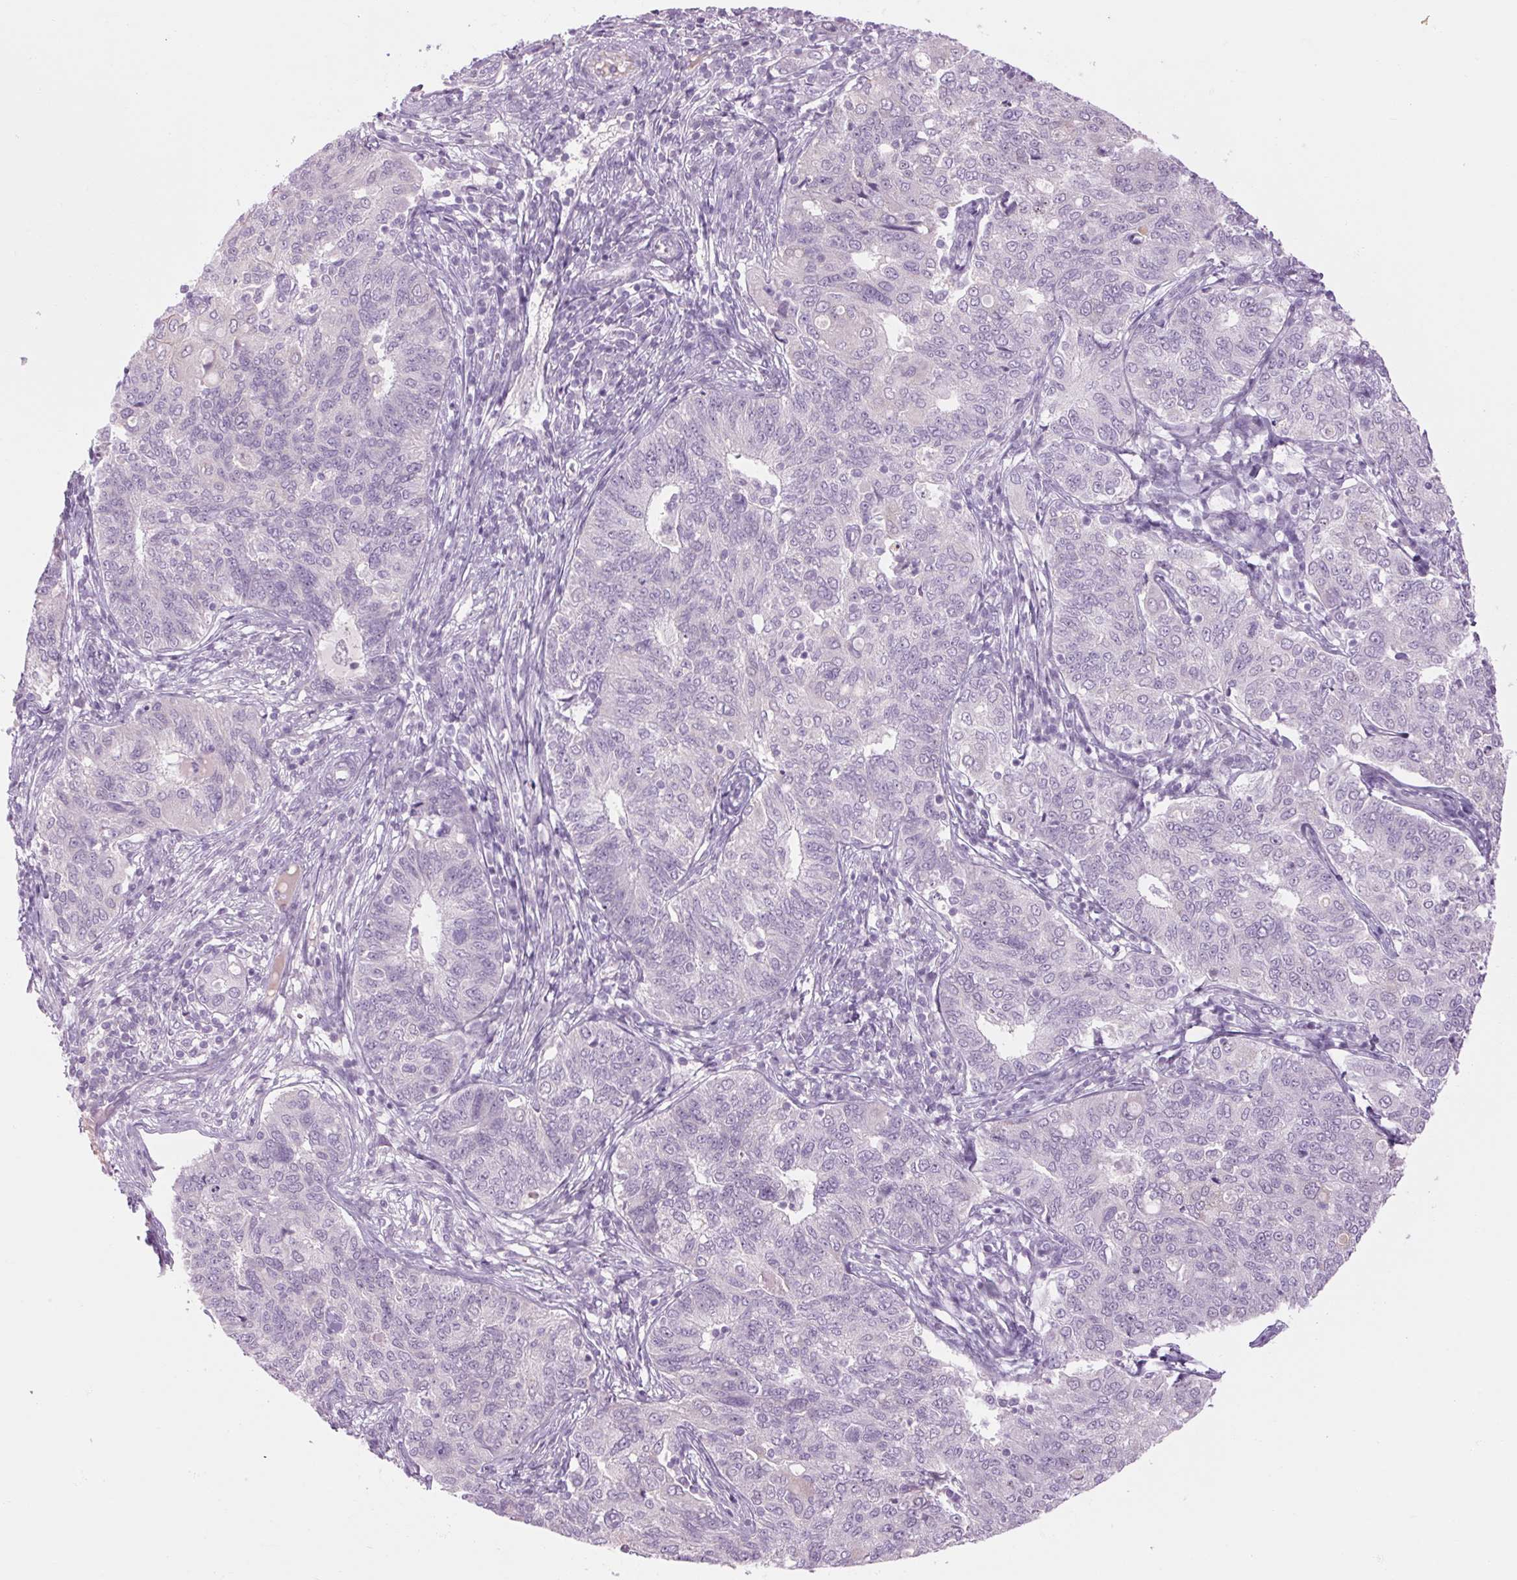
{"staining": {"intensity": "negative", "quantity": "none", "location": "none"}, "tissue": "endometrial cancer", "cell_type": "Tumor cells", "image_type": "cancer", "snomed": [{"axis": "morphology", "description": "Adenocarcinoma, NOS"}, {"axis": "topography", "description": "Endometrium"}], "caption": "Tumor cells show no significant expression in endometrial cancer.", "gene": "RPTN", "patient": {"sex": "female", "age": 43}}